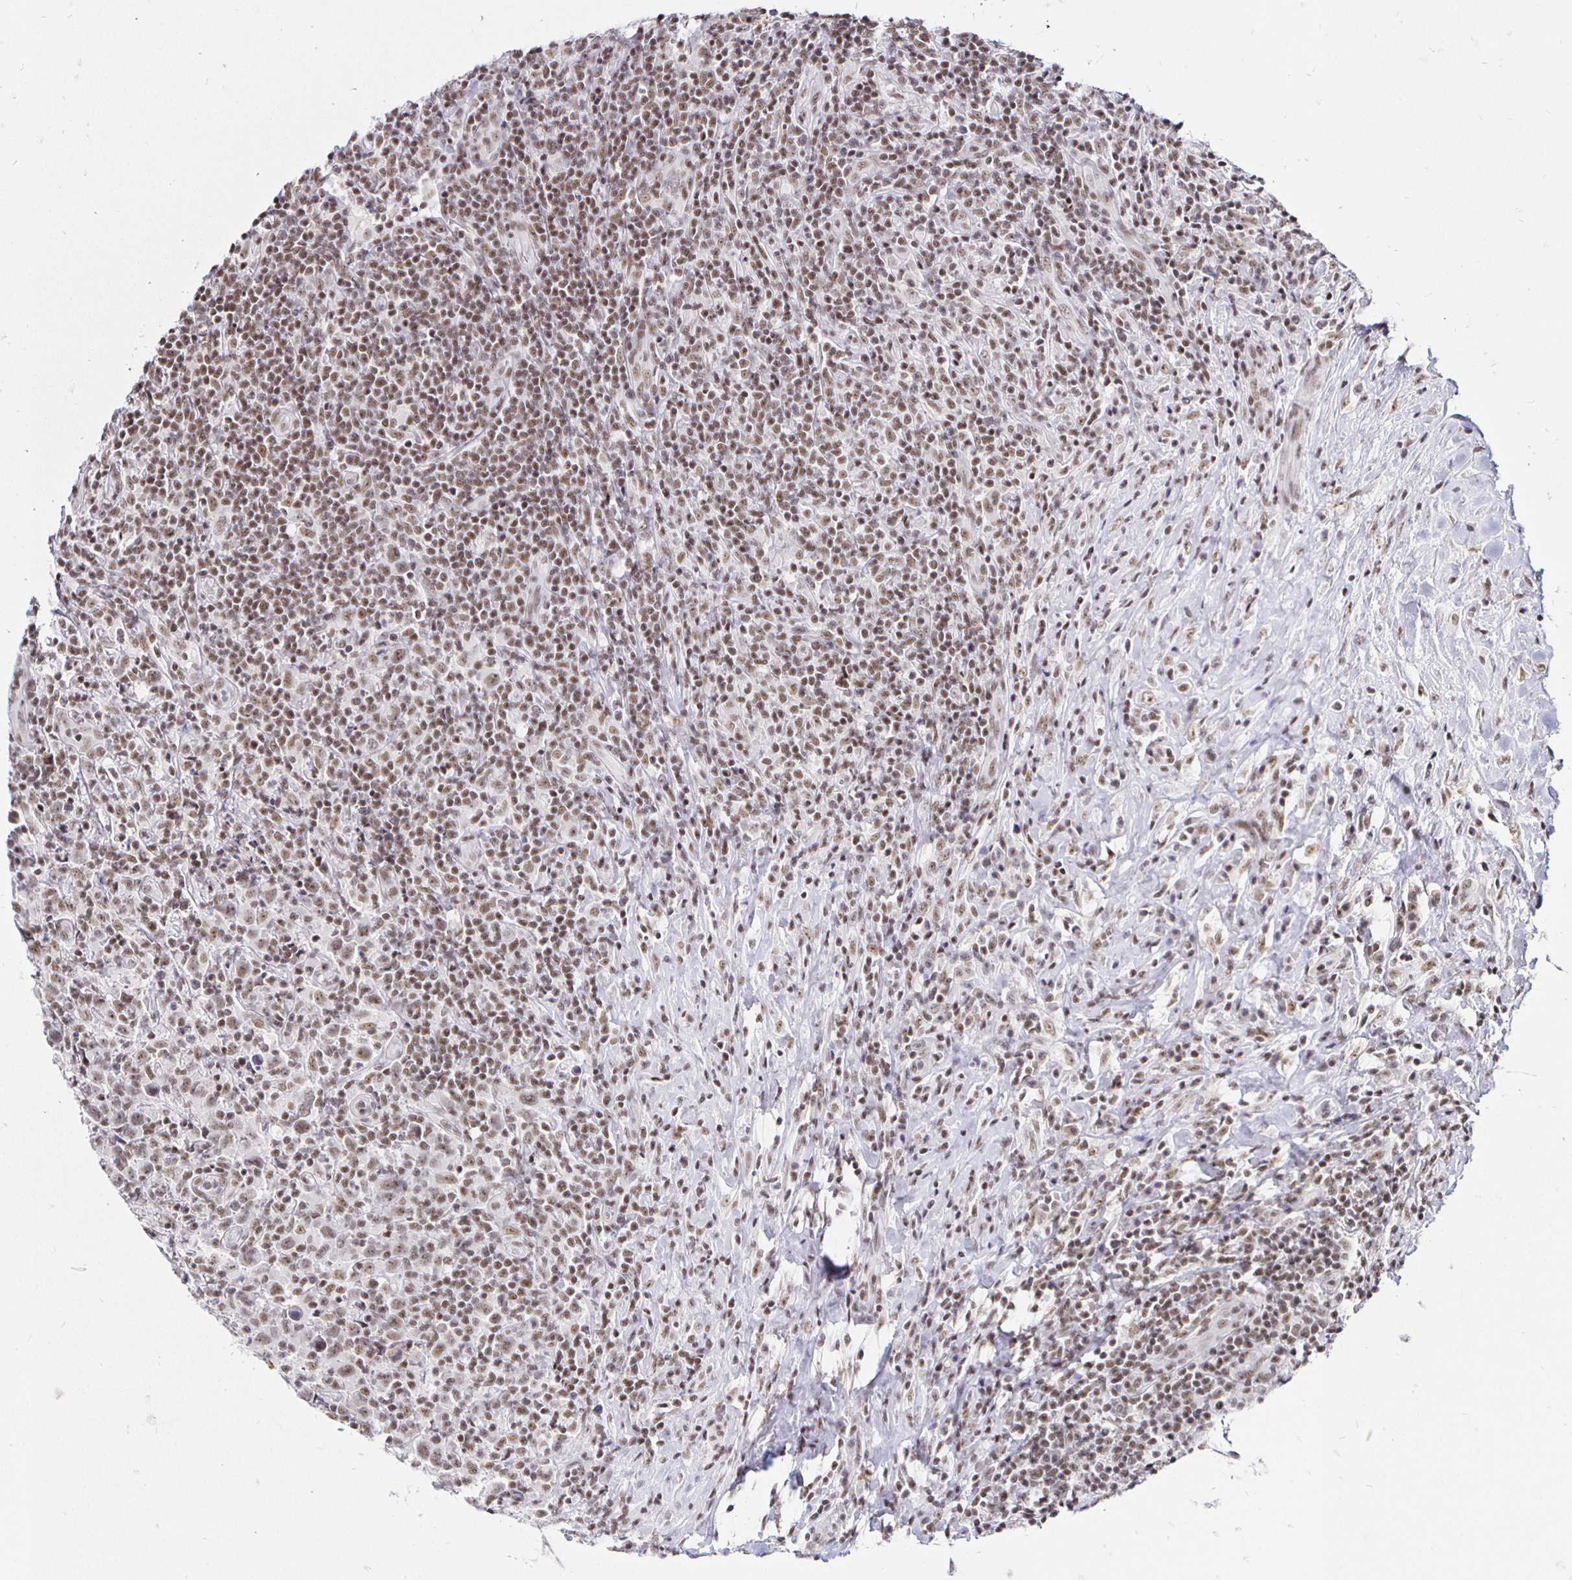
{"staining": {"intensity": "weak", "quantity": ">75%", "location": "nuclear"}, "tissue": "lymphoma", "cell_type": "Tumor cells", "image_type": "cancer", "snomed": [{"axis": "morphology", "description": "Hodgkin's disease, NOS"}, {"axis": "topography", "description": "Lymph node"}], "caption": "Tumor cells display weak nuclear staining in about >75% of cells in Hodgkin's disease.", "gene": "SIN3A", "patient": {"sex": "female", "age": 18}}